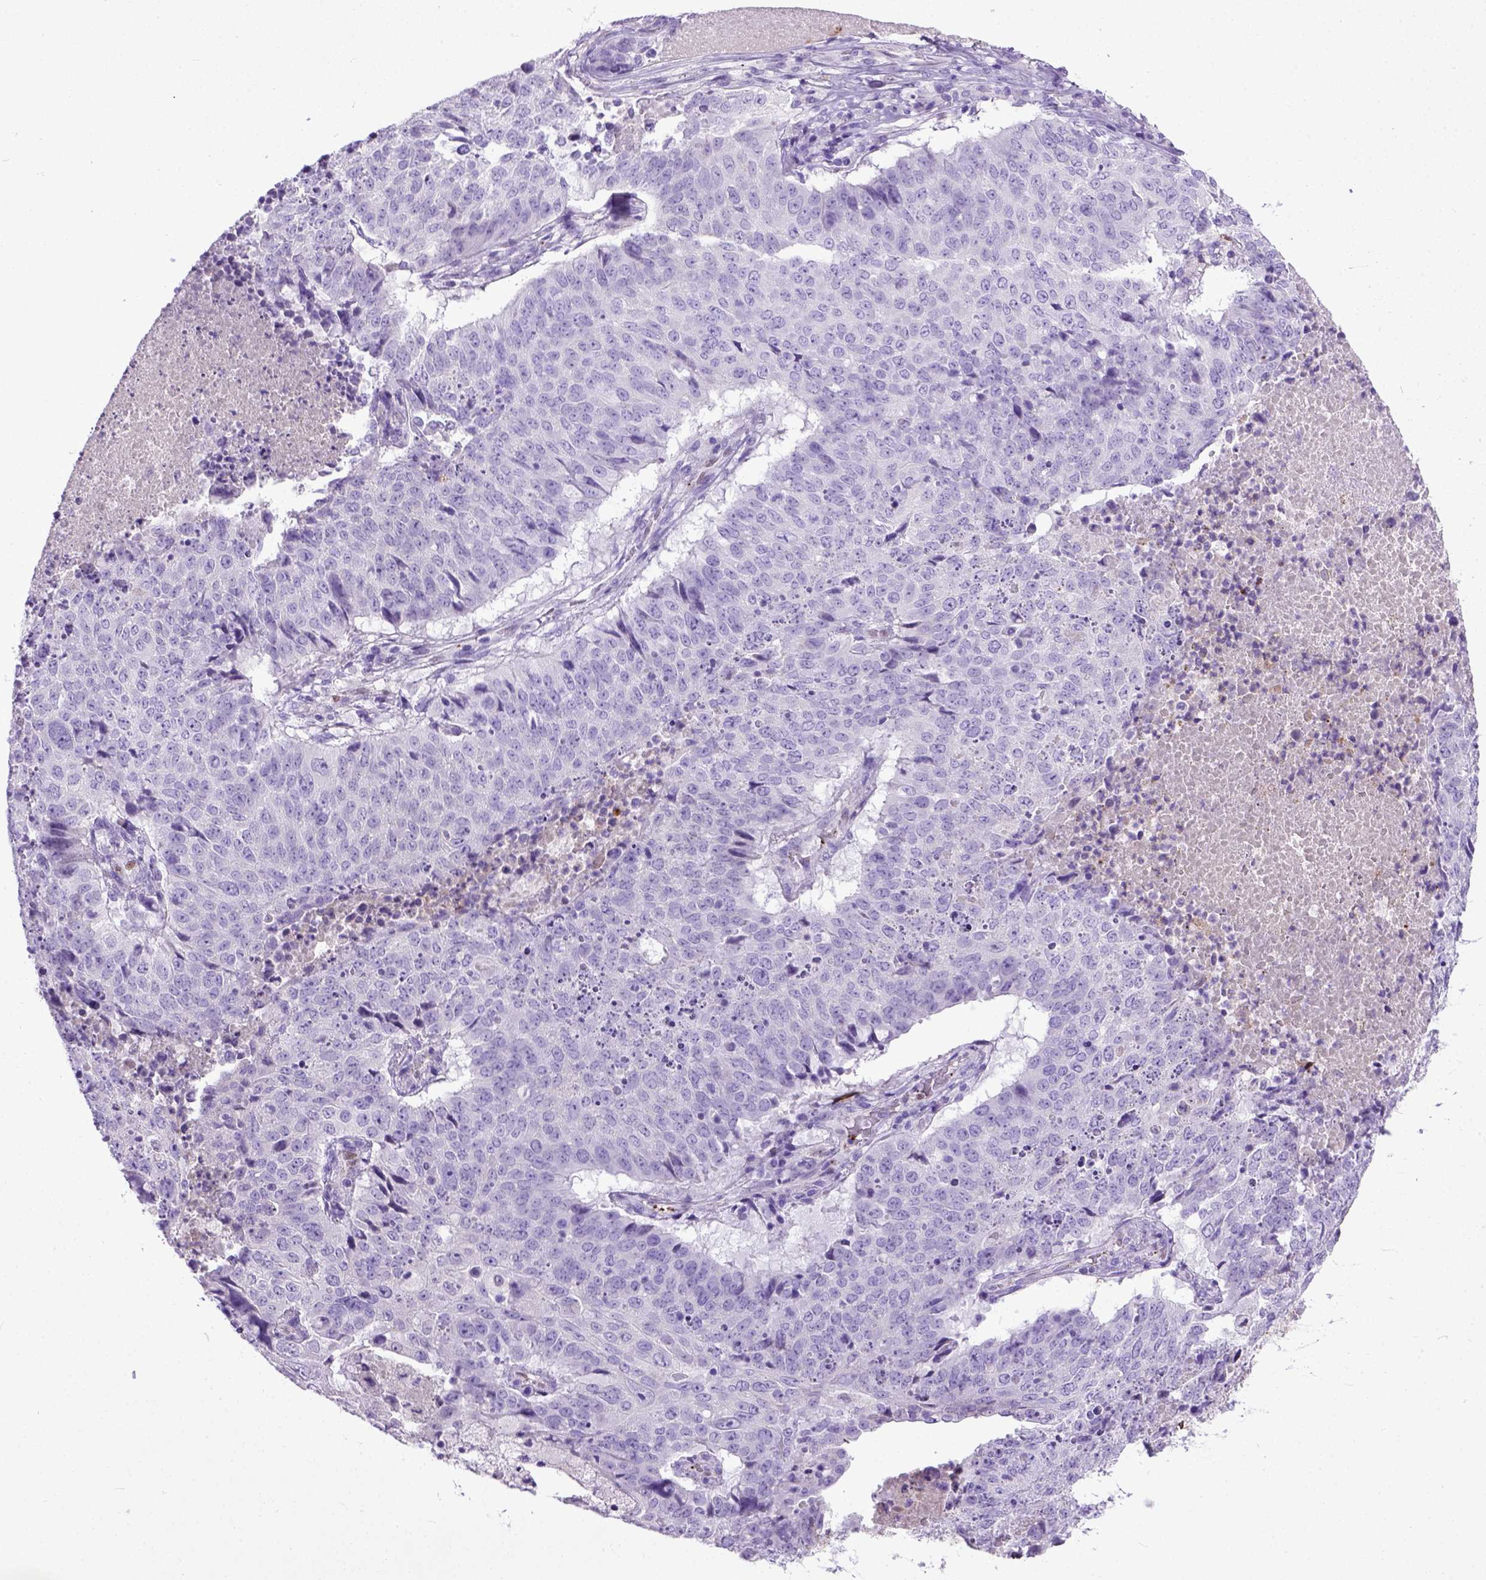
{"staining": {"intensity": "negative", "quantity": "none", "location": "none"}, "tissue": "lung cancer", "cell_type": "Tumor cells", "image_type": "cancer", "snomed": [{"axis": "morphology", "description": "Normal tissue, NOS"}, {"axis": "morphology", "description": "Squamous cell carcinoma, NOS"}, {"axis": "topography", "description": "Bronchus"}, {"axis": "topography", "description": "Lung"}], "caption": "This is an immunohistochemistry image of squamous cell carcinoma (lung). There is no staining in tumor cells.", "gene": "ADAMTS8", "patient": {"sex": "male", "age": 64}}